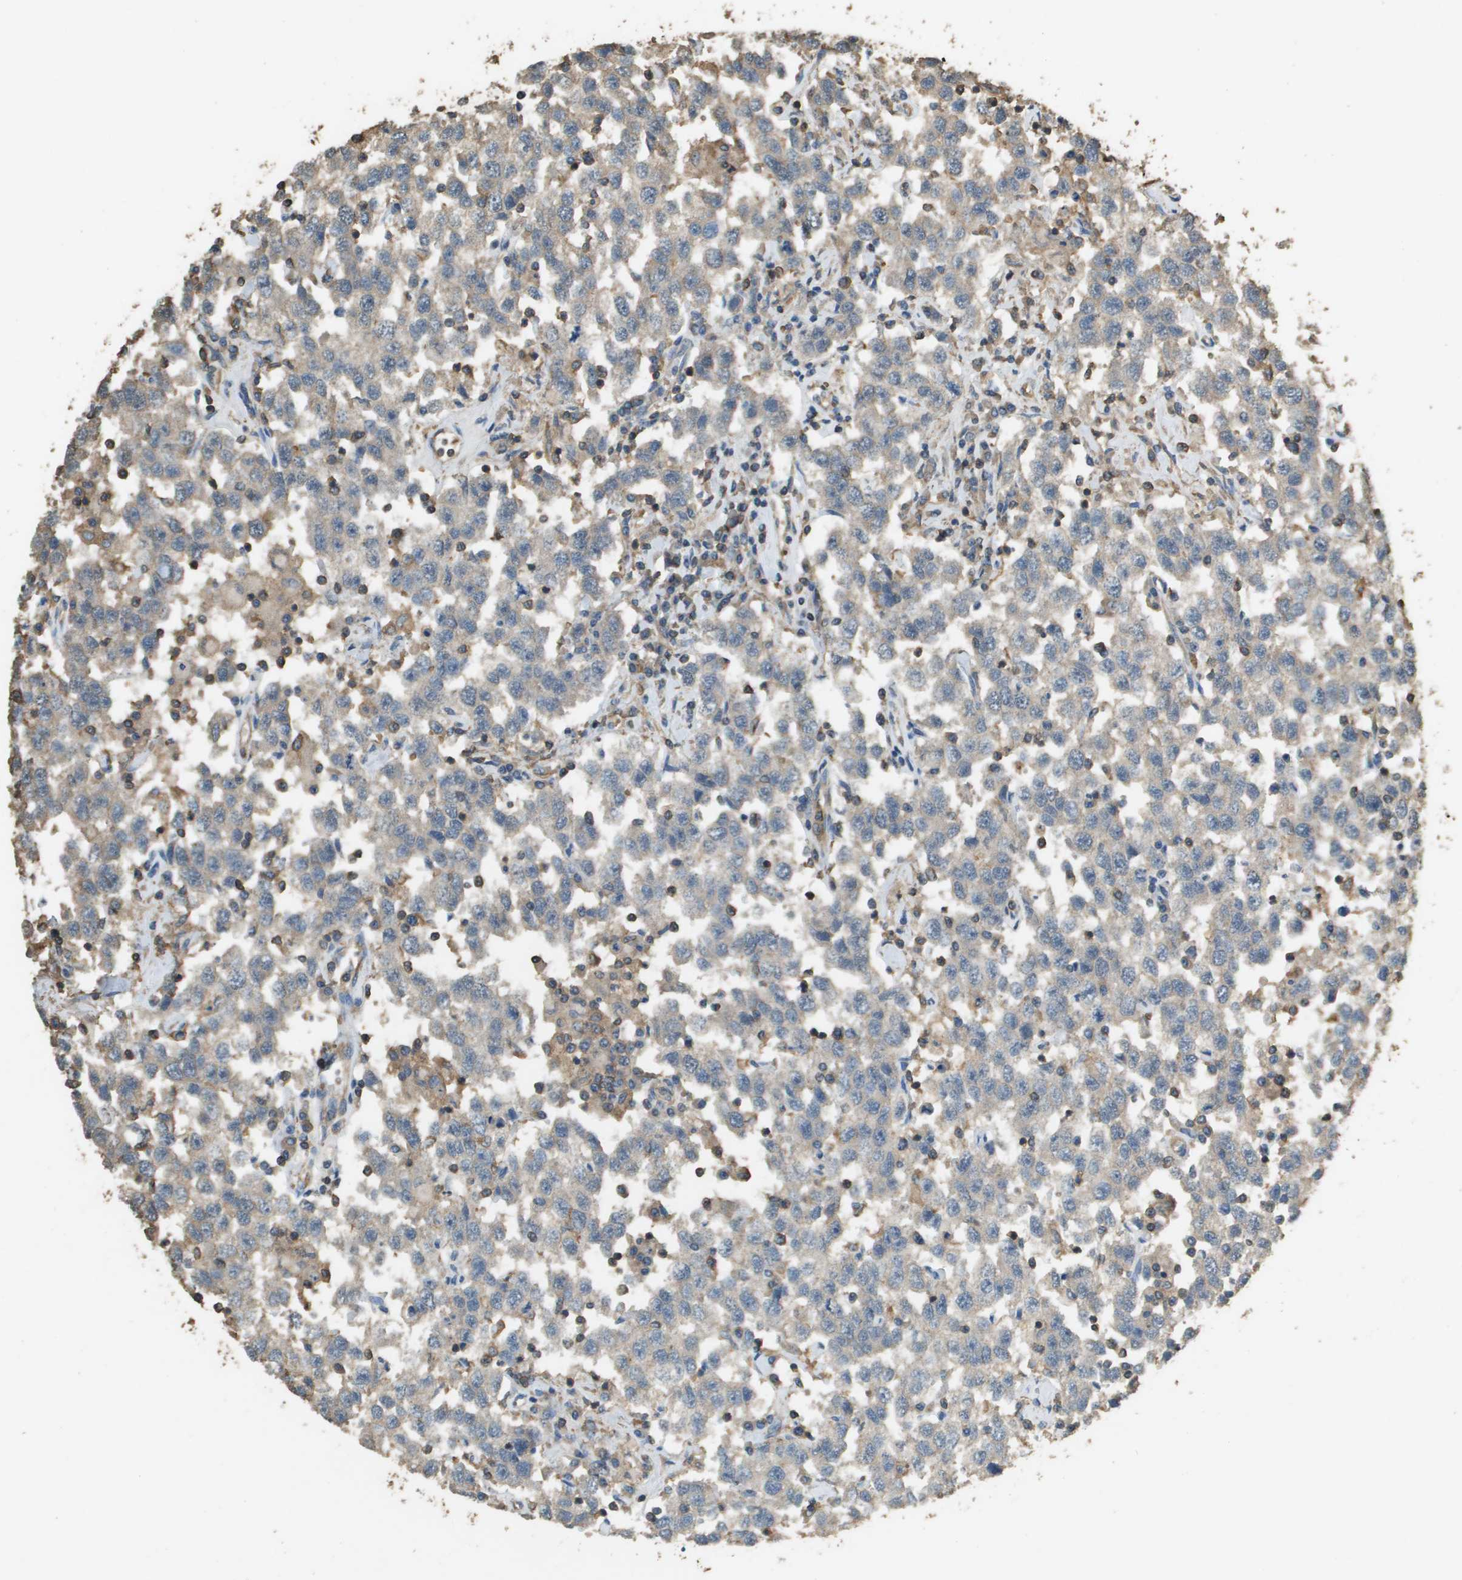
{"staining": {"intensity": "weak", "quantity": "<25%", "location": "cytoplasmic/membranous"}, "tissue": "testis cancer", "cell_type": "Tumor cells", "image_type": "cancer", "snomed": [{"axis": "morphology", "description": "Seminoma, NOS"}, {"axis": "topography", "description": "Testis"}], "caption": "Immunohistochemistry (IHC) of human testis cancer (seminoma) demonstrates no positivity in tumor cells.", "gene": "MS4A7", "patient": {"sex": "male", "age": 41}}